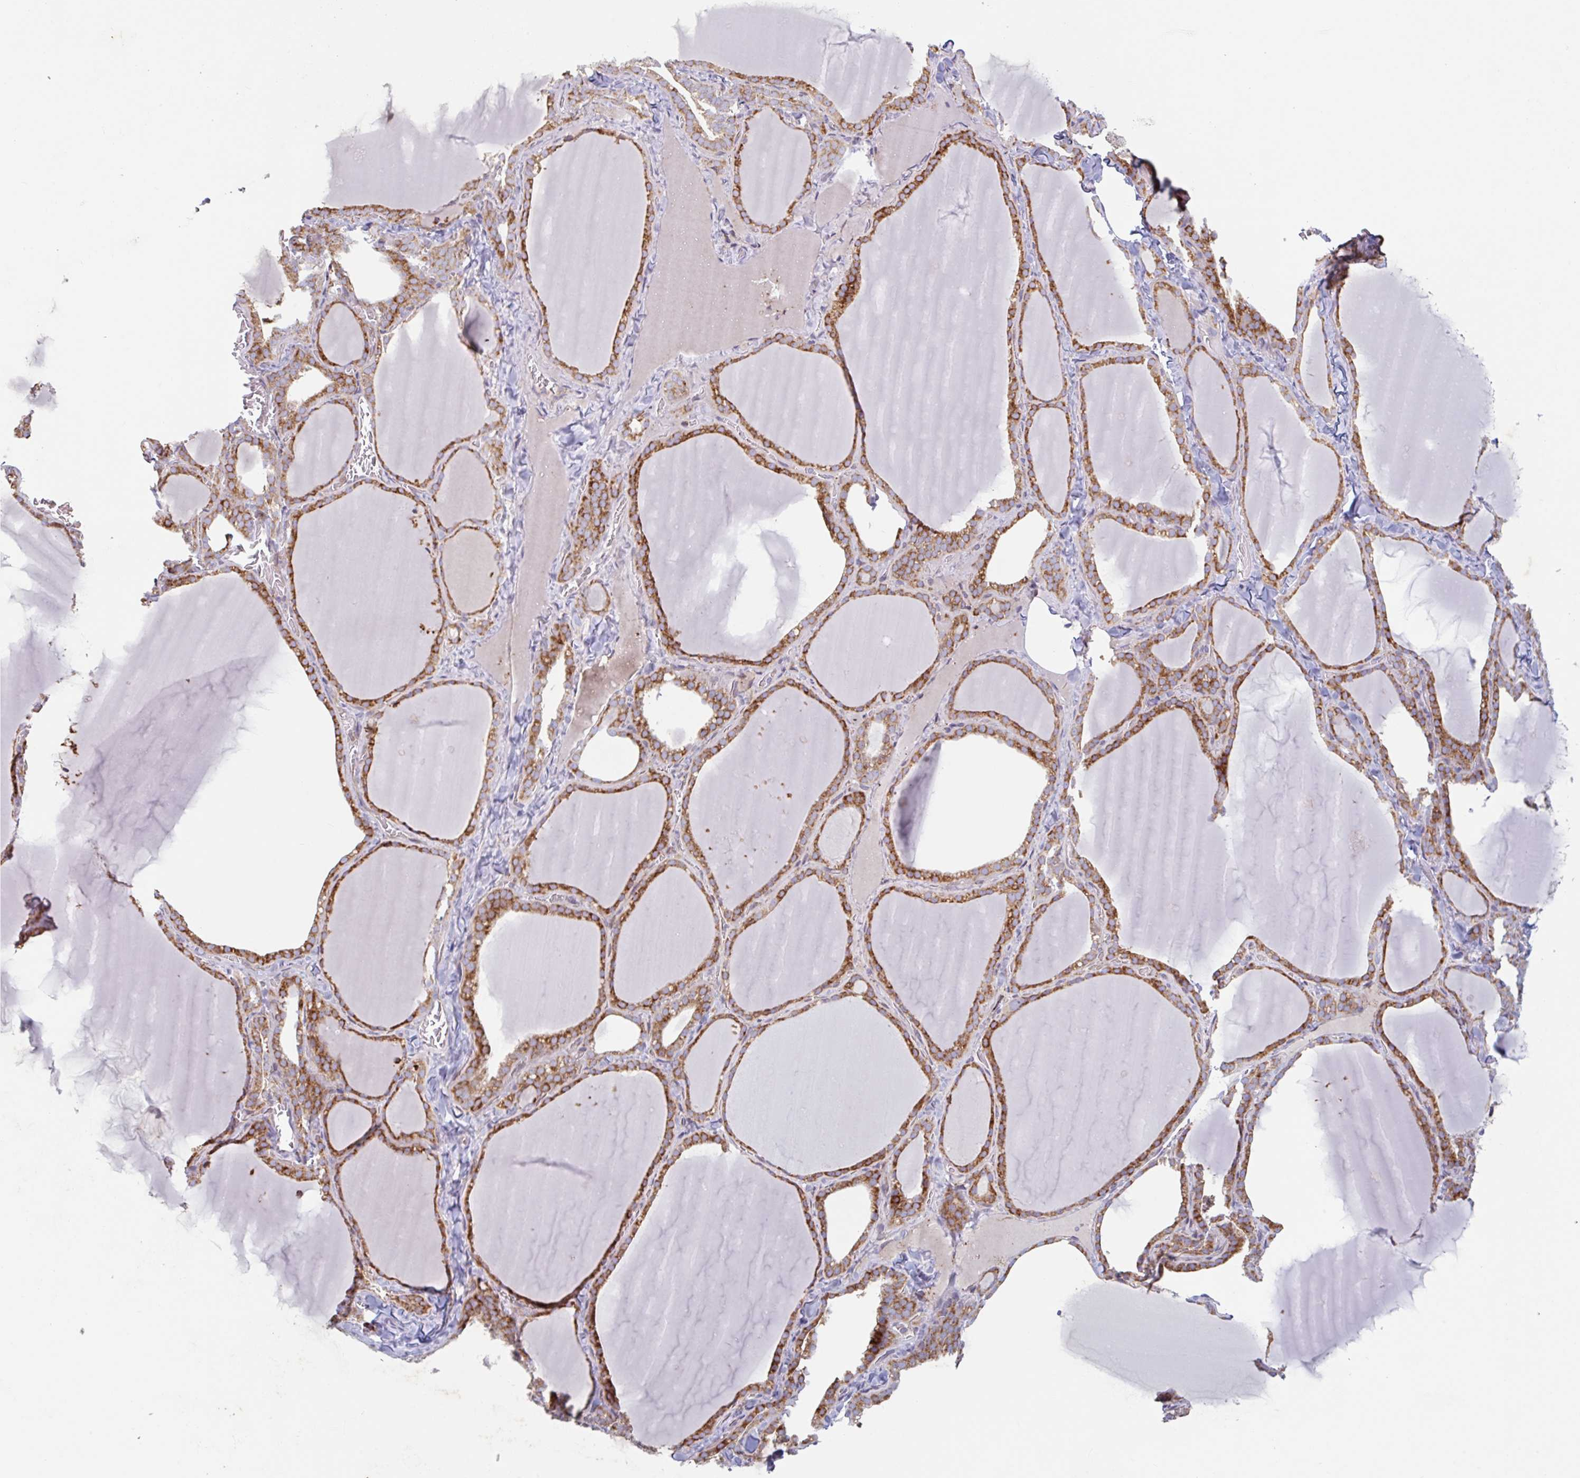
{"staining": {"intensity": "strong", "quantity": ">75%", "location": "cytoplasmic/membranous"}, "tissue": "thyroid gland", "cell_type": "Glandular cells", "image_type": "normal", "snomed": [{"axis": "morphology", "description": "Normal tissue, NOS"}, {"axis": "topography", "description": "Thyroid gland"}], "caption": "Immunohistochemistry (IHC) histopathology image of unremarkable thyroid gland: thyroid gland stained using immunohistochemistry demonstrates high levels of strong protein expression localized specifically in the cytoplasmic/membranous of glandular cells, appearing as a cytoplasmic/membranous brown color.", "gene": "RIT1", "patient": {"sex": "female", "age": 22}}